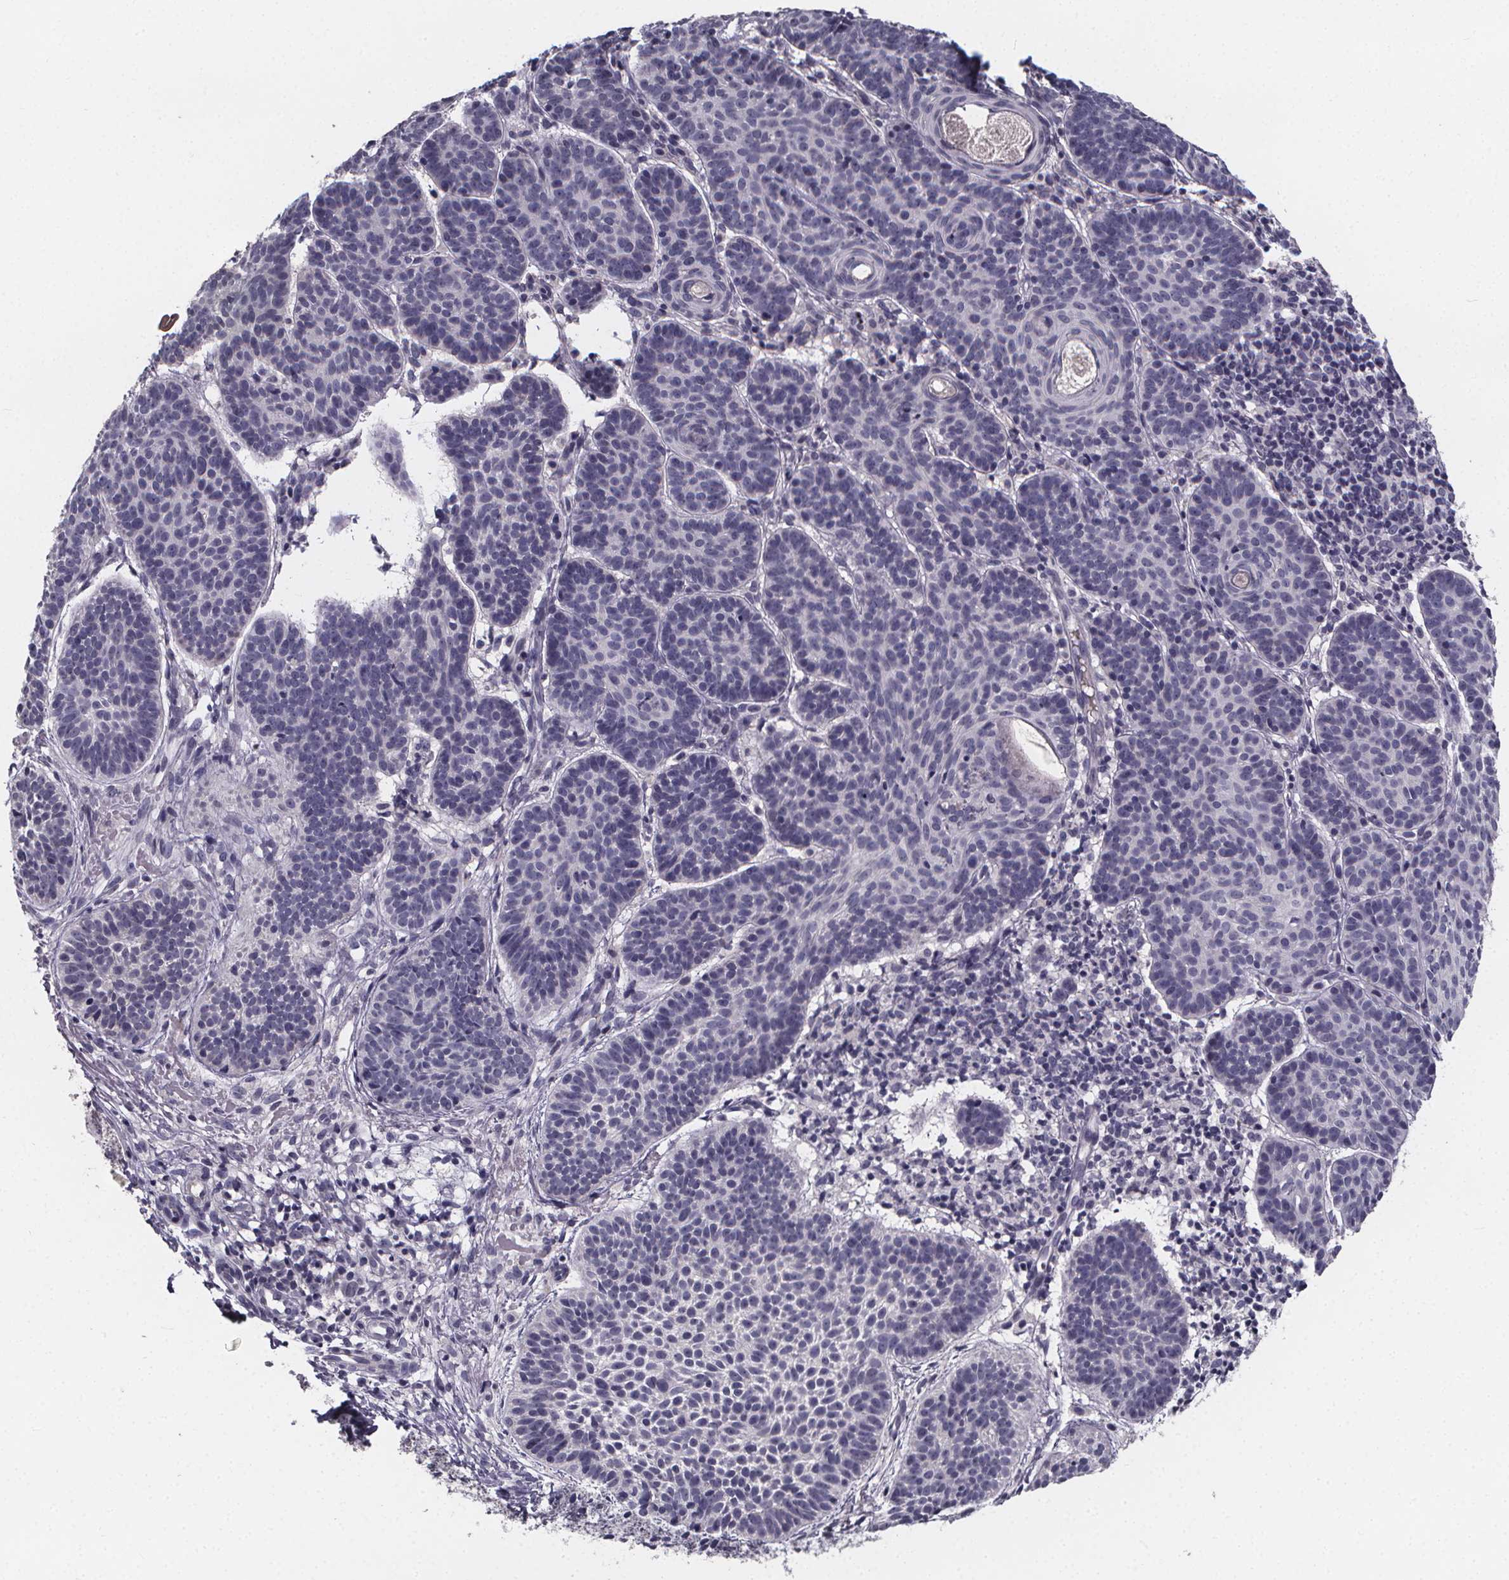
{"staining": {"intensity": "negative", "quantity": "none", "location": "none"}, "tissue": "skin cancer", "cell_type": "Tumor cells", "image_type": "cancer", "snomed": [{"axis": "morphology", "description": "Basal cell carcinoma"}, {"axis": "topography", "description": "Skin"}], "caption": "Tumor cells are negative for protein expression in human skin cancer (basal cell carcinoma). Brightfield microscopy of IHC stained with DAB (3,3'-diaminobenzidine) (brown) and hematoxylin (blue), captured at high magnification.", "gene": "AGT", "patient": {"sex": "male", "age": 72}}